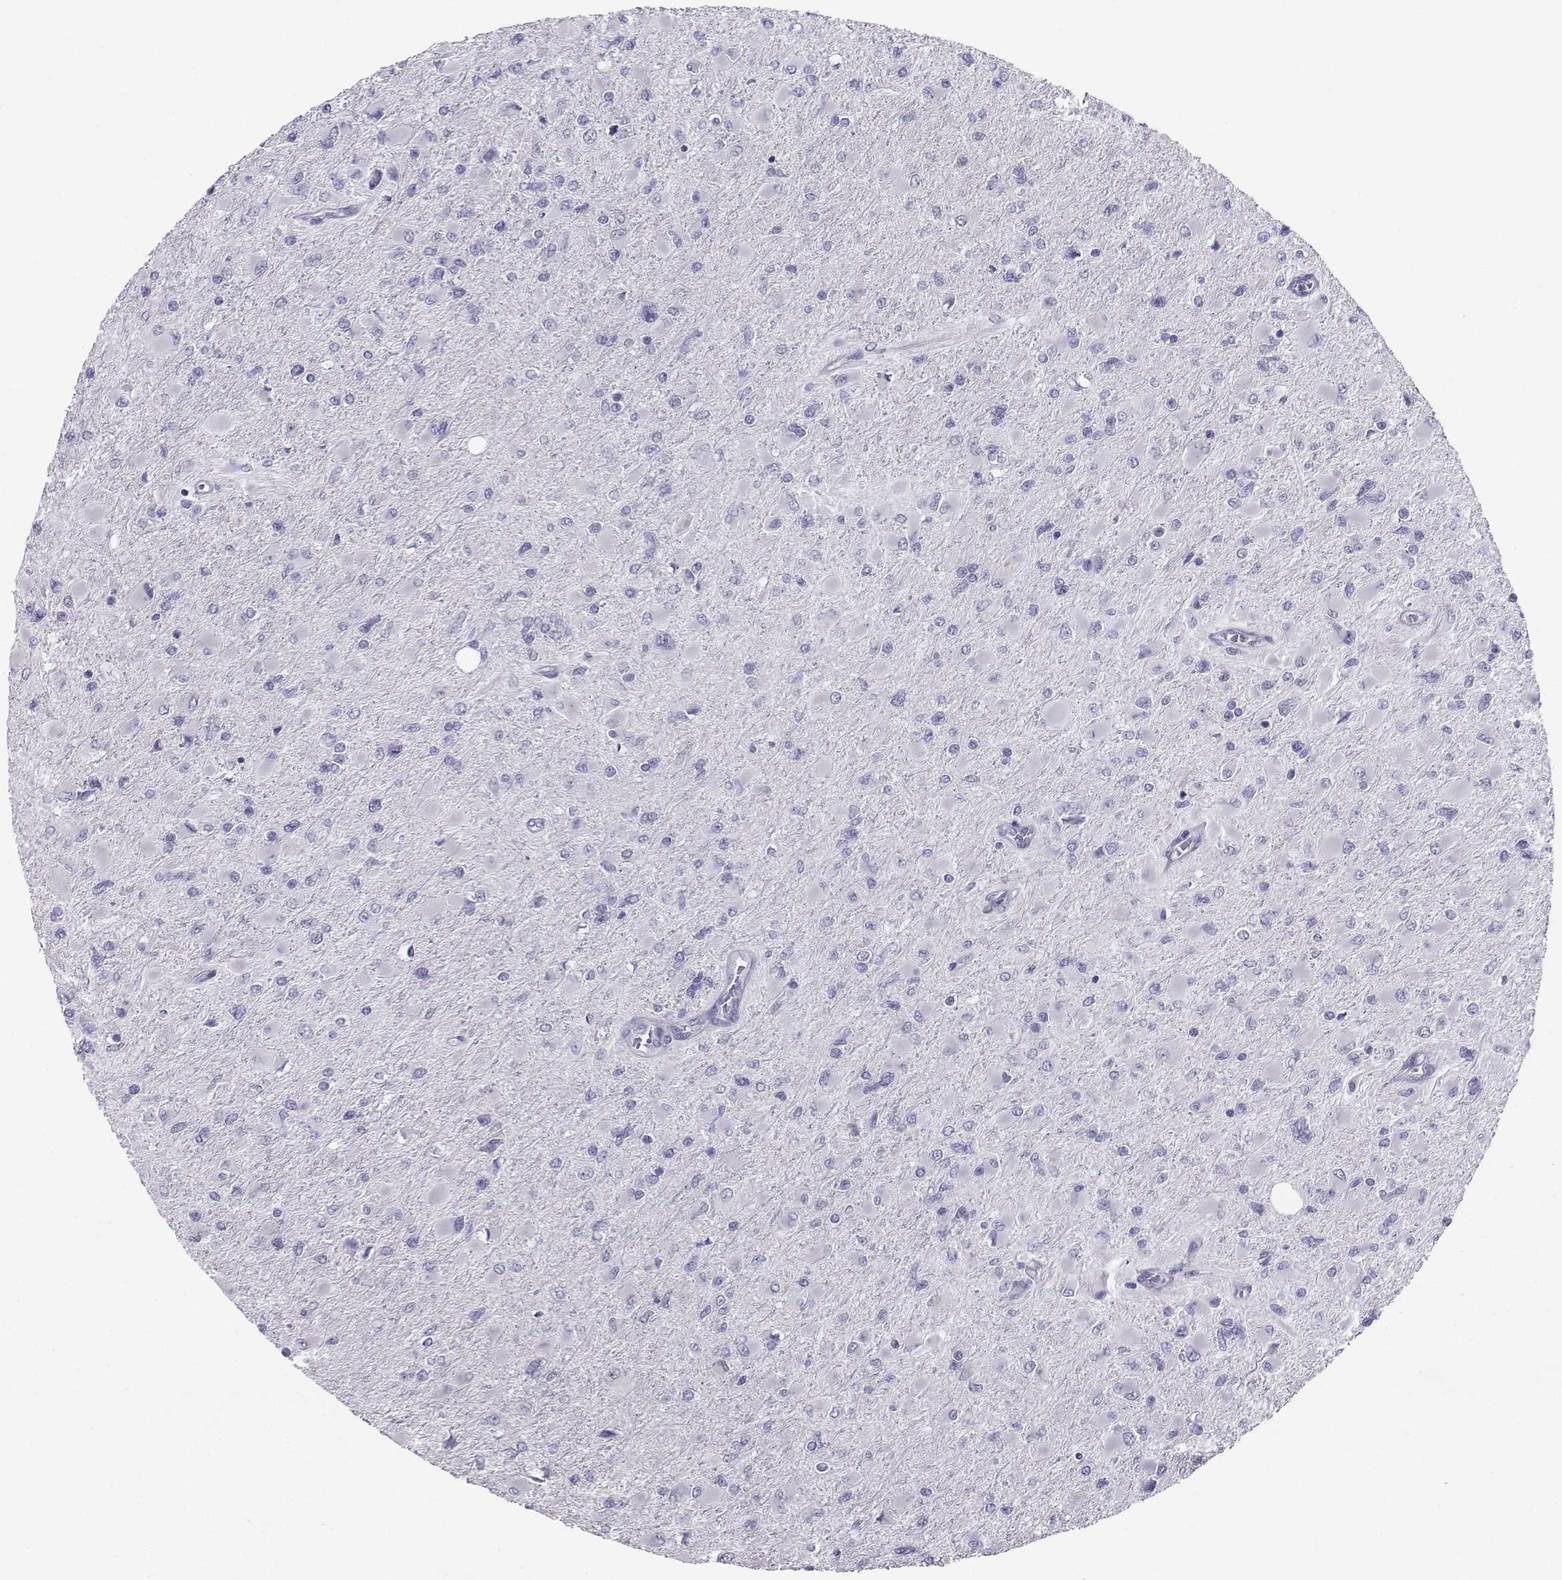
{"staining": {"intensity": "negative", "quantity": "none", "location": "none"}, "tissue": "glioma", "cell_type": "Tumor cells", "image_type": "cancer", "snomed": [{"axis": "morphology", "description": "Glioma, malignant, High grade"}, {"axis": "topography", "description": "Cerebral cortex"}], "caption": "IHC micrograph of human glioma stained for a protein (brown), which shows no staining in tumor cells. The staining is performed using DAB brown chromogen with nuclei counter-stained in using hematoxylin.", "gene": "PGK1", "patient": {"sex": "female", "age": 36}}